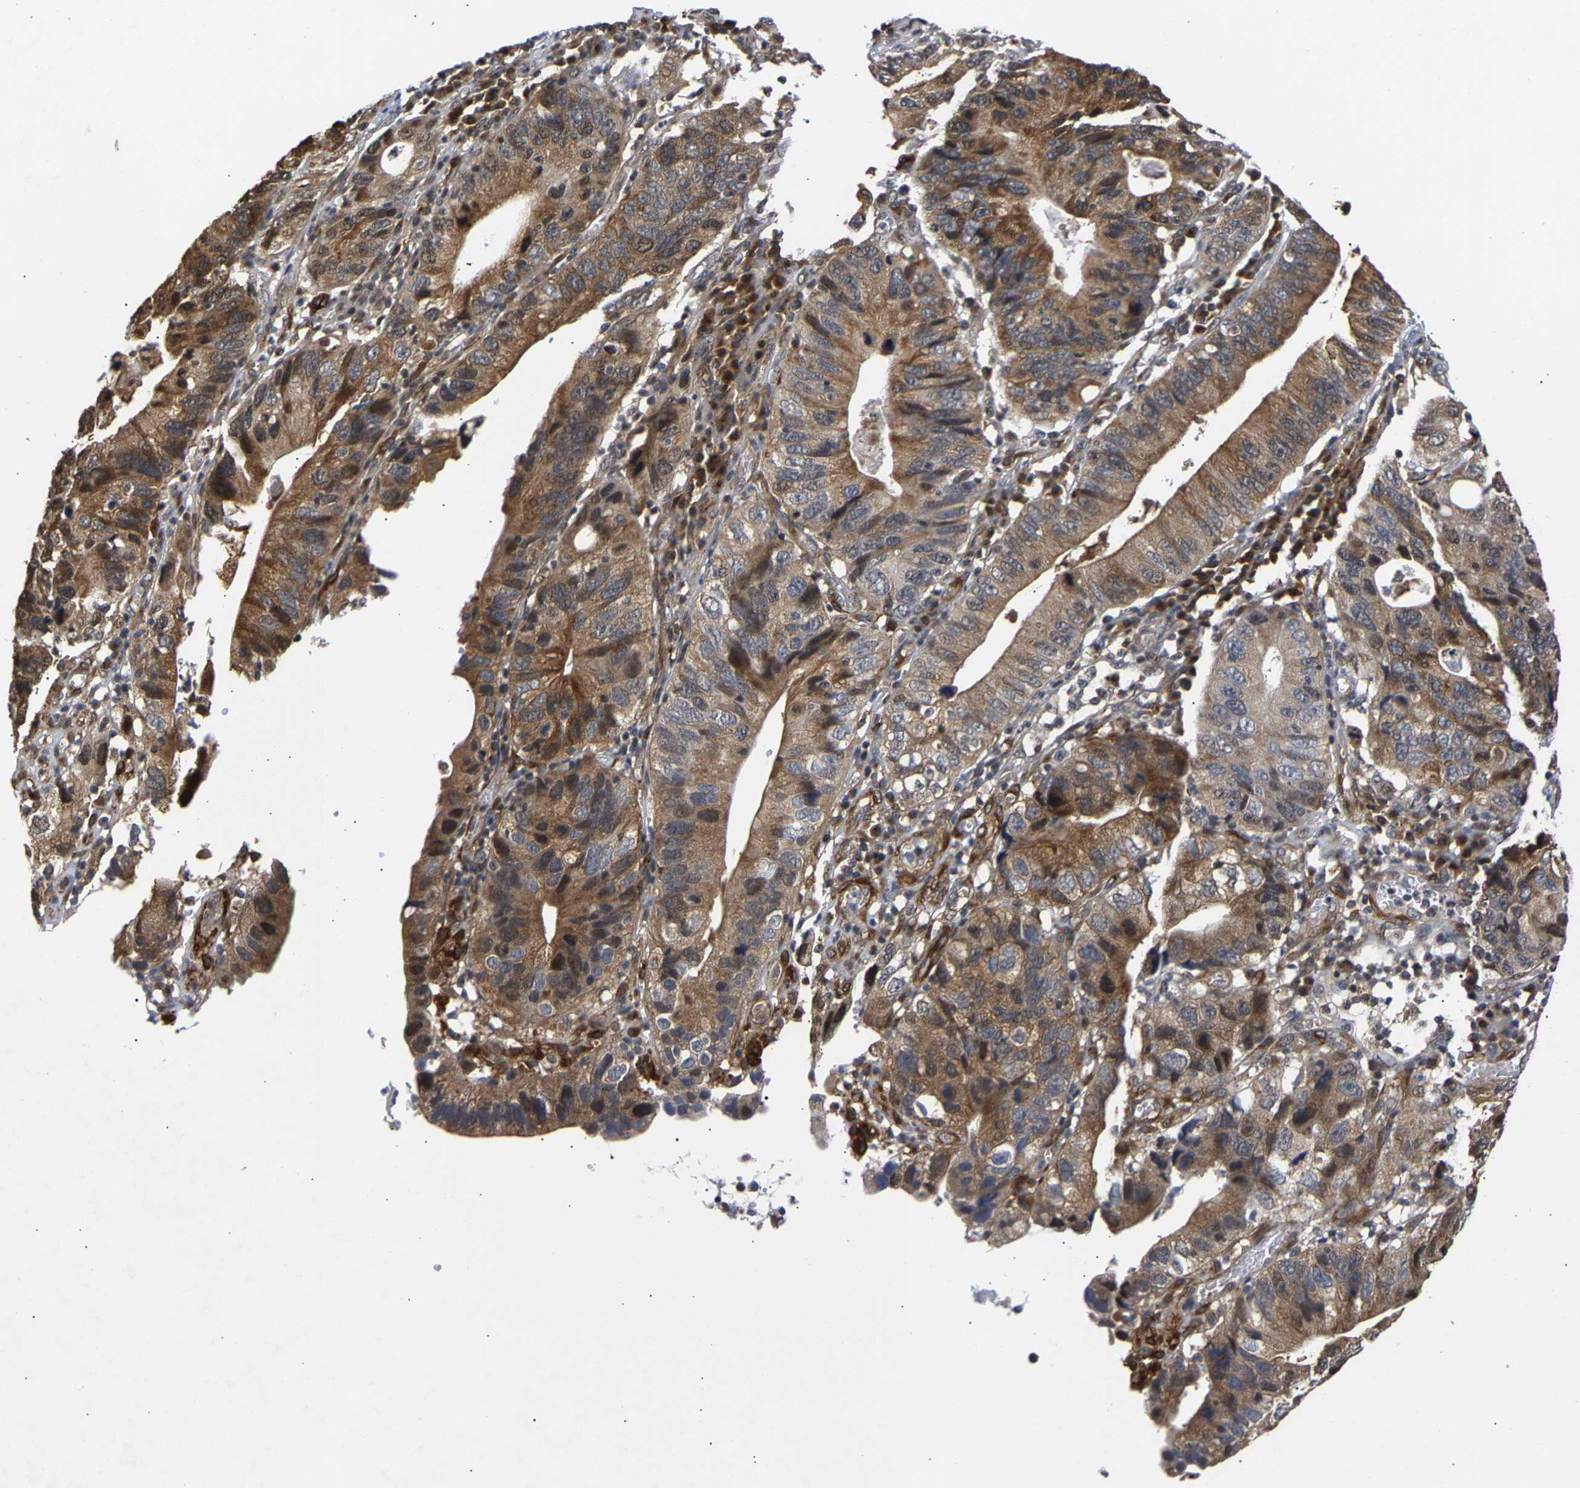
{"staining": {"intensity": "moderate", "quantity": ">75%", "location": "cytoplasmic/membranous"}, "tissue": "stomach cancer", "cell_type": "Tumor cells", "image_type": "cancer", "snomed": [{"axis": "morphology", "description": "Adenocarcinoma, NOS"}, {"axis": "topography", "description": "Stomach"}], "caption": "This is a photomicrograph of immunohistochemistry staining of adenocarcinoma (stomach), which shows moderate positivity in the cytoplasmic/membranous of tumor cells.", "gene": "CLIP2", "patient": {"sex": "male", "age": 59}}